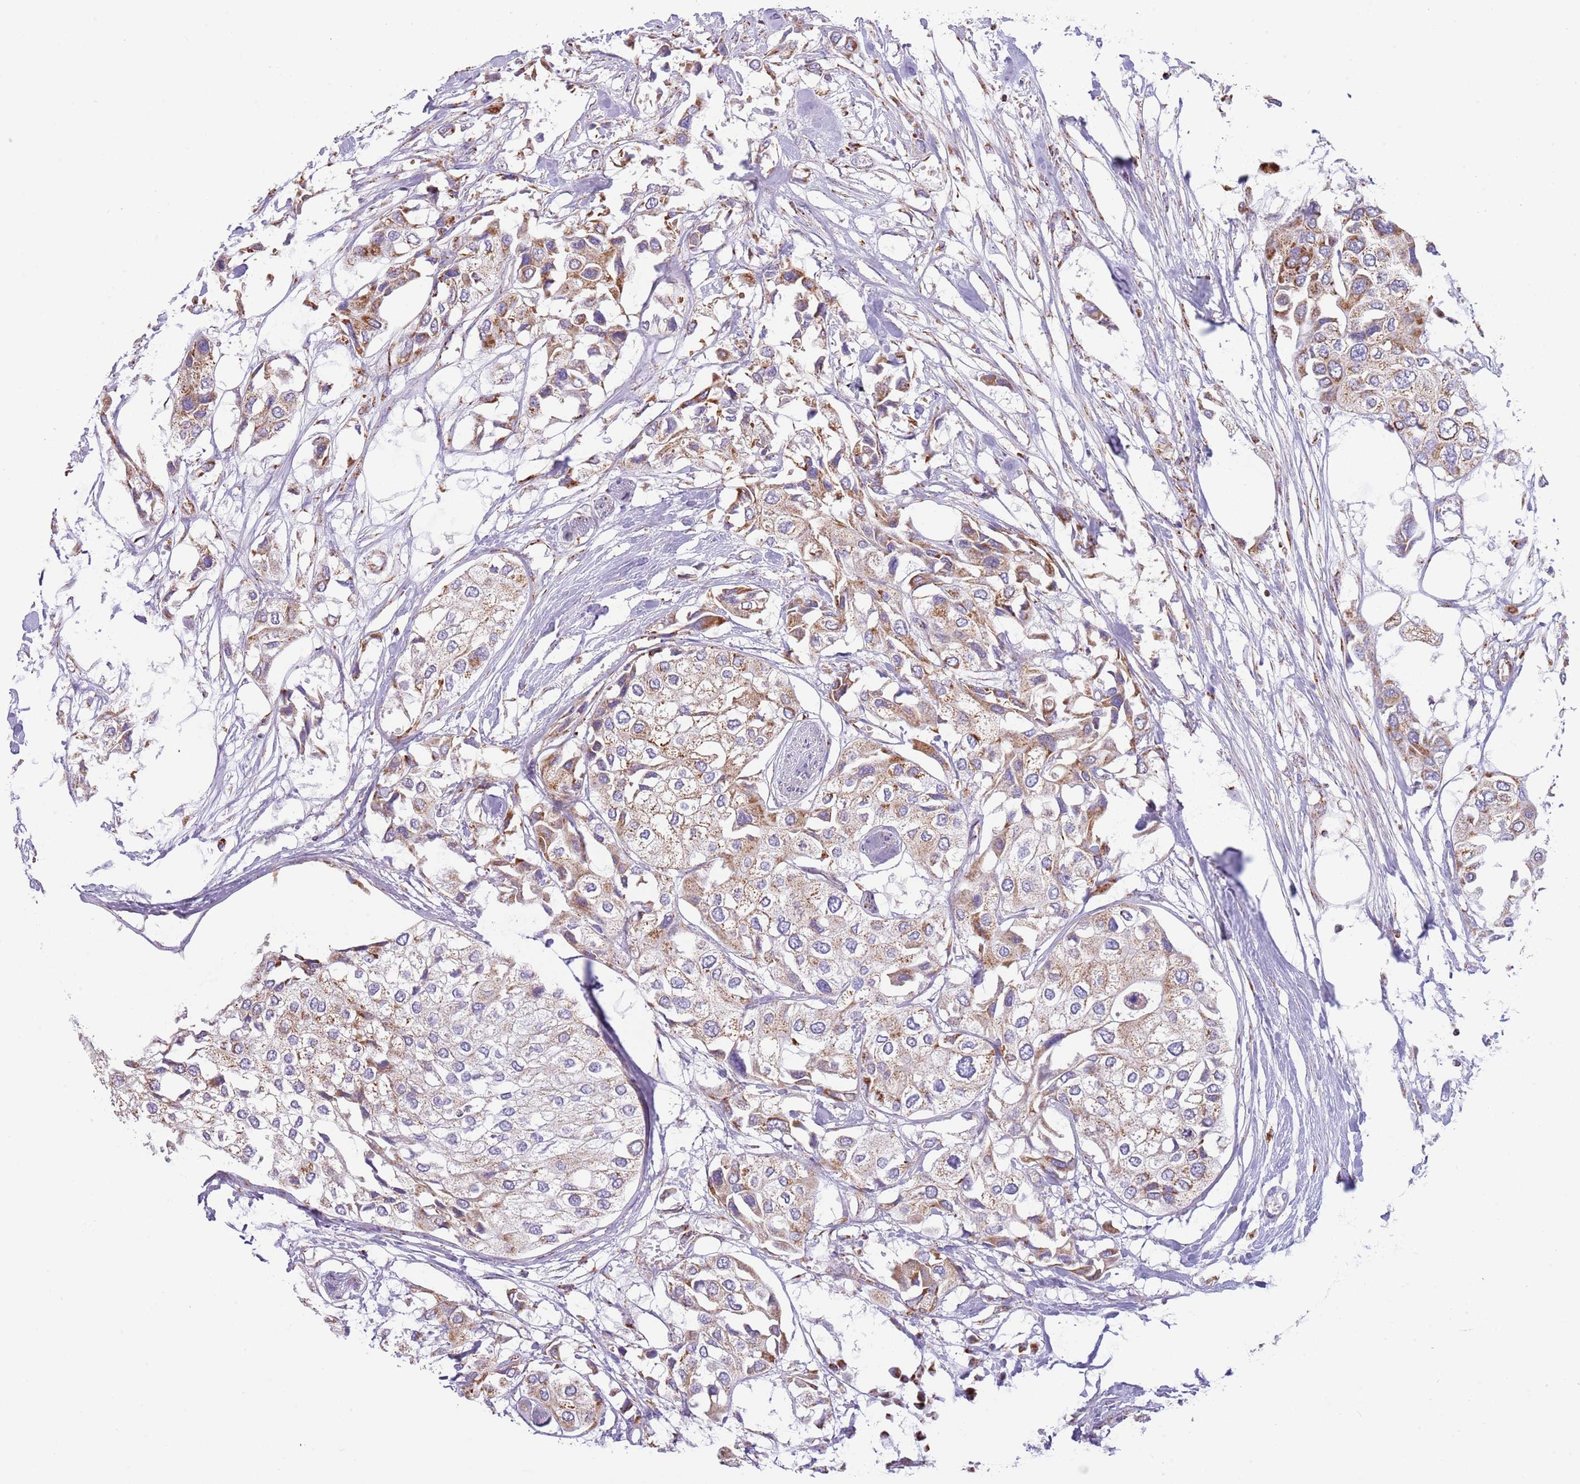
{"staining": {"intensity": "moderate", "quantity": ">75%", "location": "cytoplasmic/membranous"}, "tissue": "urothelial cancer", "cell_type": "Tumor cells", "image_type": "cancer", "snomed": [{"axis": "morphology", "description": "Urothelial carcinoma, High grade"}, {"axis": "topography", "description": "Urinary bladder"}], "caption": "Immunohistochemical staining of human urothelial cancer shows medium levels of moderate cytoplasmic/membranous protein staining in about >75% of tumor cells.", "gene": "LHX6", "patient": {"sex": "male", "age": 64}}